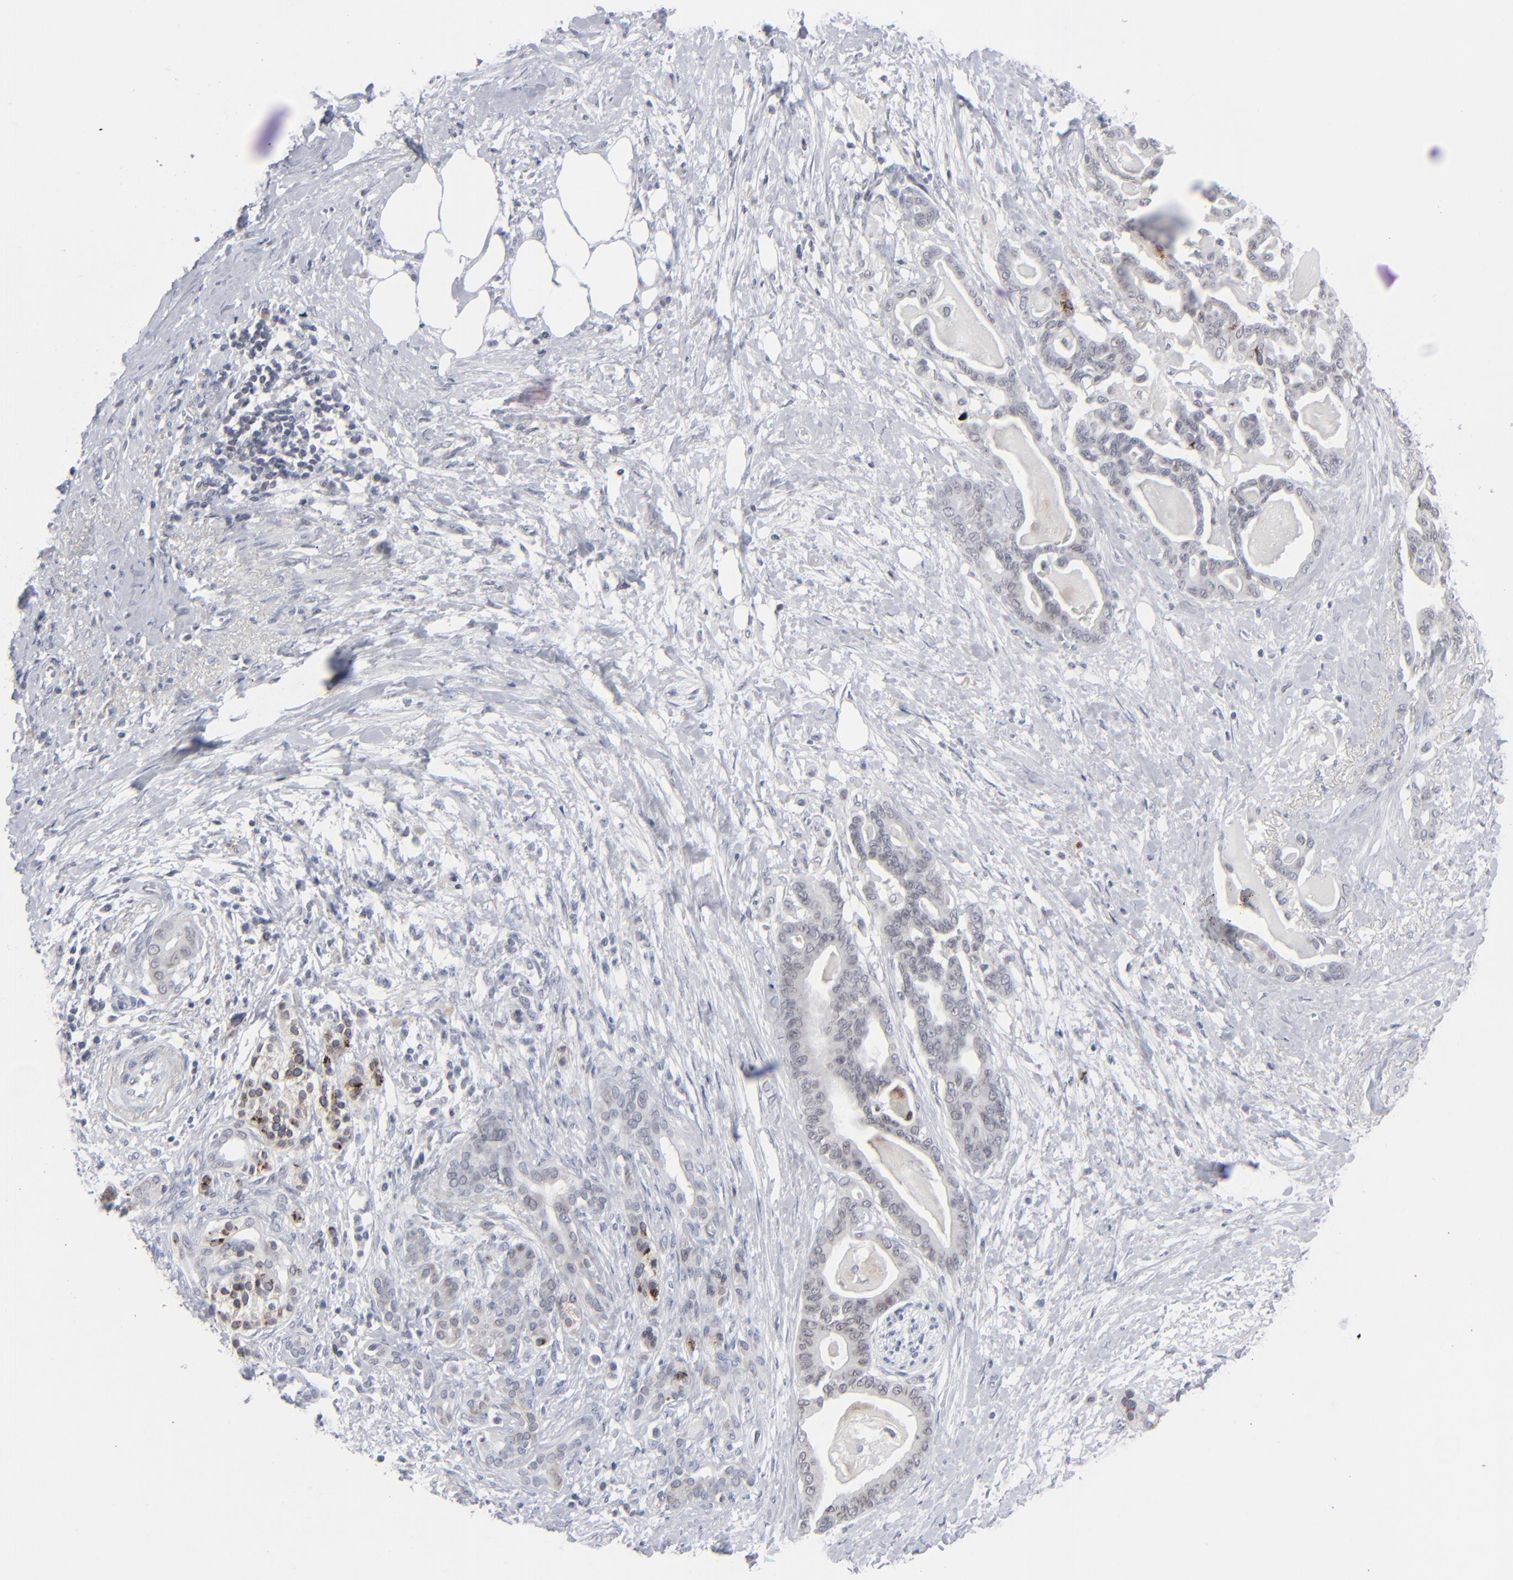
{"staining": {"intensity": "negative", "quantity": "none", "location": "none"}, "tissue": "pancreatic cancer", "cell_type": "Tumor cells", "image_type": "cancer", "snomed": [{"axis": "morphology", "description": "Adenocarcinoma, NOS"}, {"axis": "topography", "description": "Pancreas"}], "caption": "An image of human adenocarcinoma (pancreatic) is negative for staining in tumor cells.", "gene": "NUP88", "patient": {"sex": "male", "age": 63}}